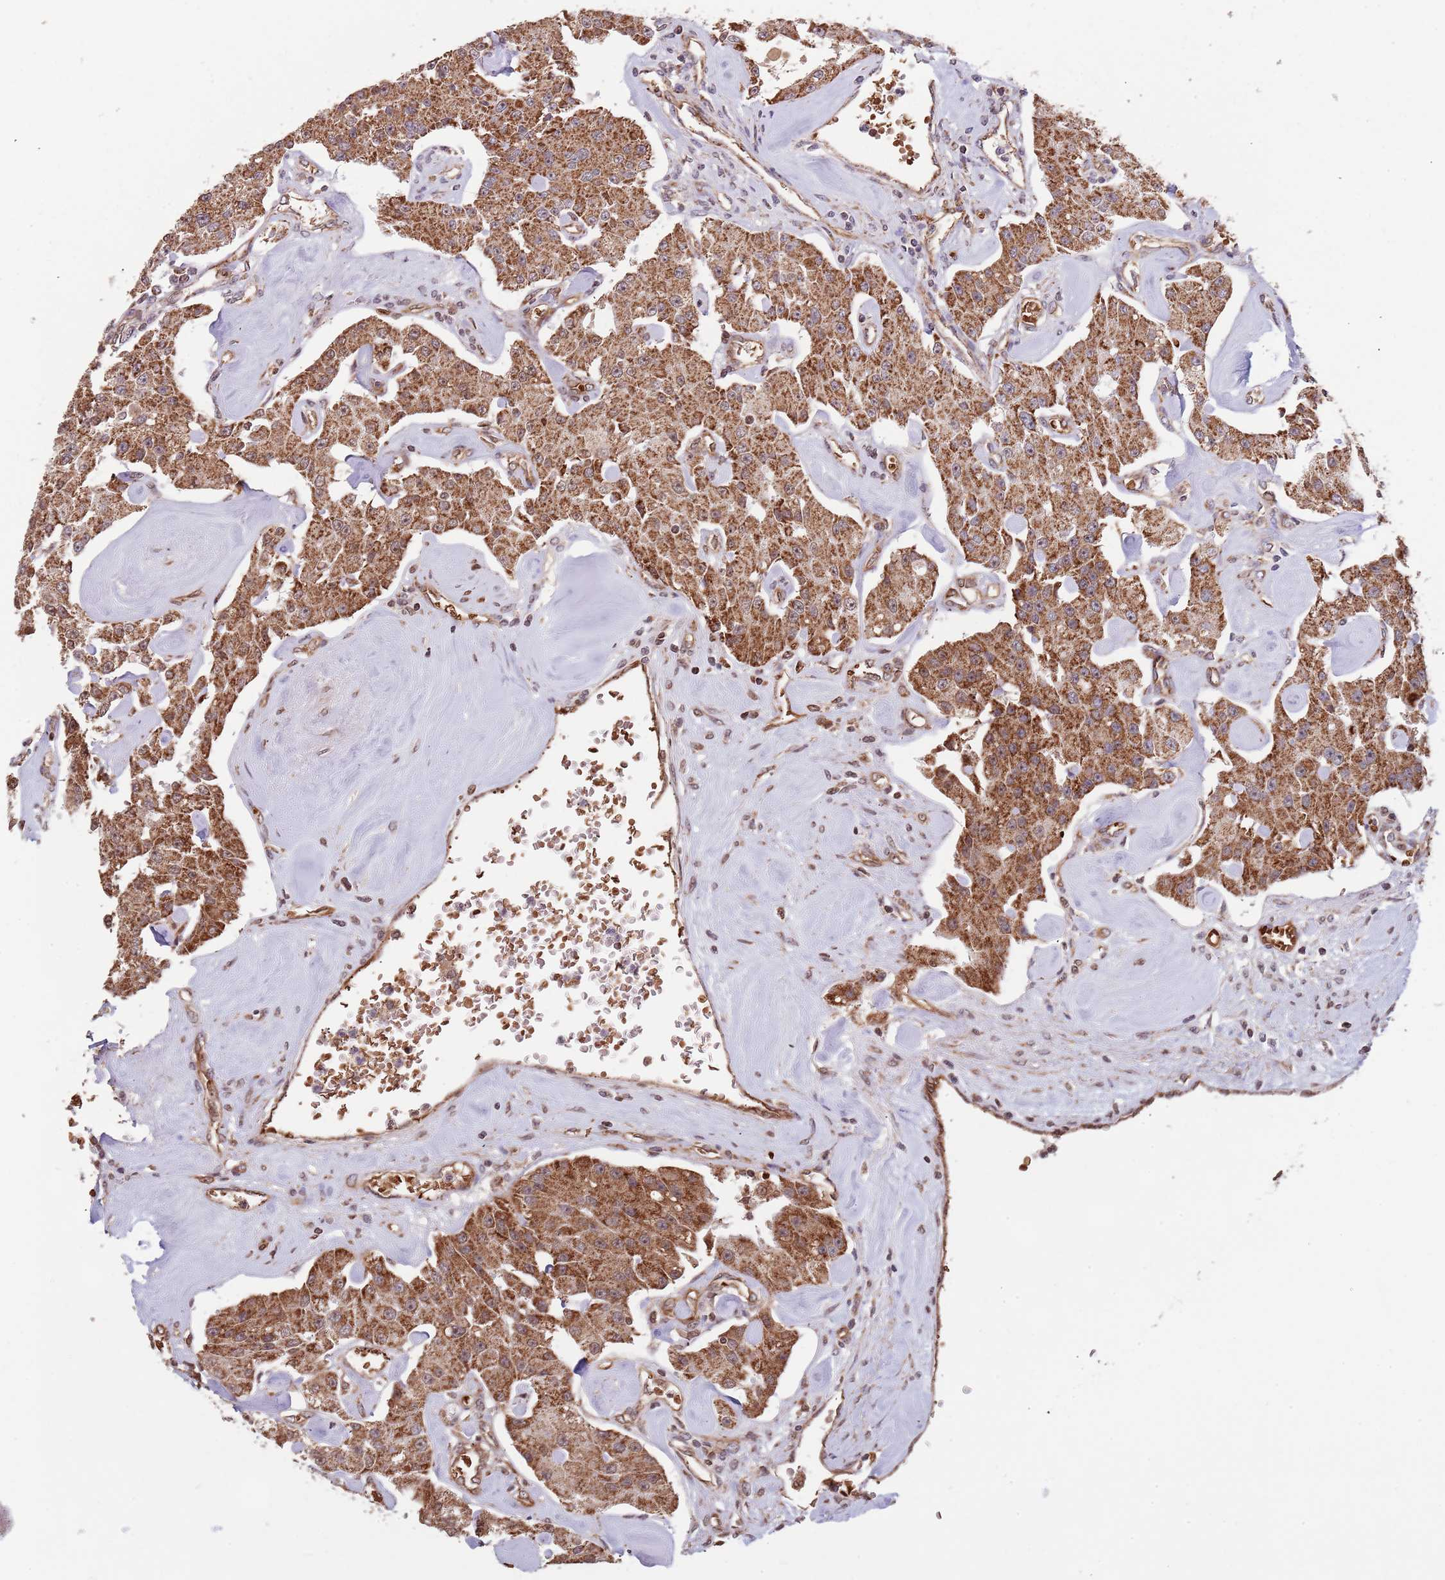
{"staining": {"intensity": "moderate", "quantity": ">75%", "location": "cytoplasmic/membranous"}, "tissue": "carcinoid", "cell_type": "Tumor cells", "image_type": "cancer", "snomed": [{"axis": "morphology", "description": "Carcinoid, malignant, NOS"}, {"axis": "topography", "description": "Pancreas"}], "caption": "This photomicrograph reveals immunohistochemistry staining of carcinoid (malignant), with medium moderate cytoplasmic/membranous staining in approximately >75% of tumor cells.", "gene": "DCHS1", "patient": {"sex": "male", "age": 41}}